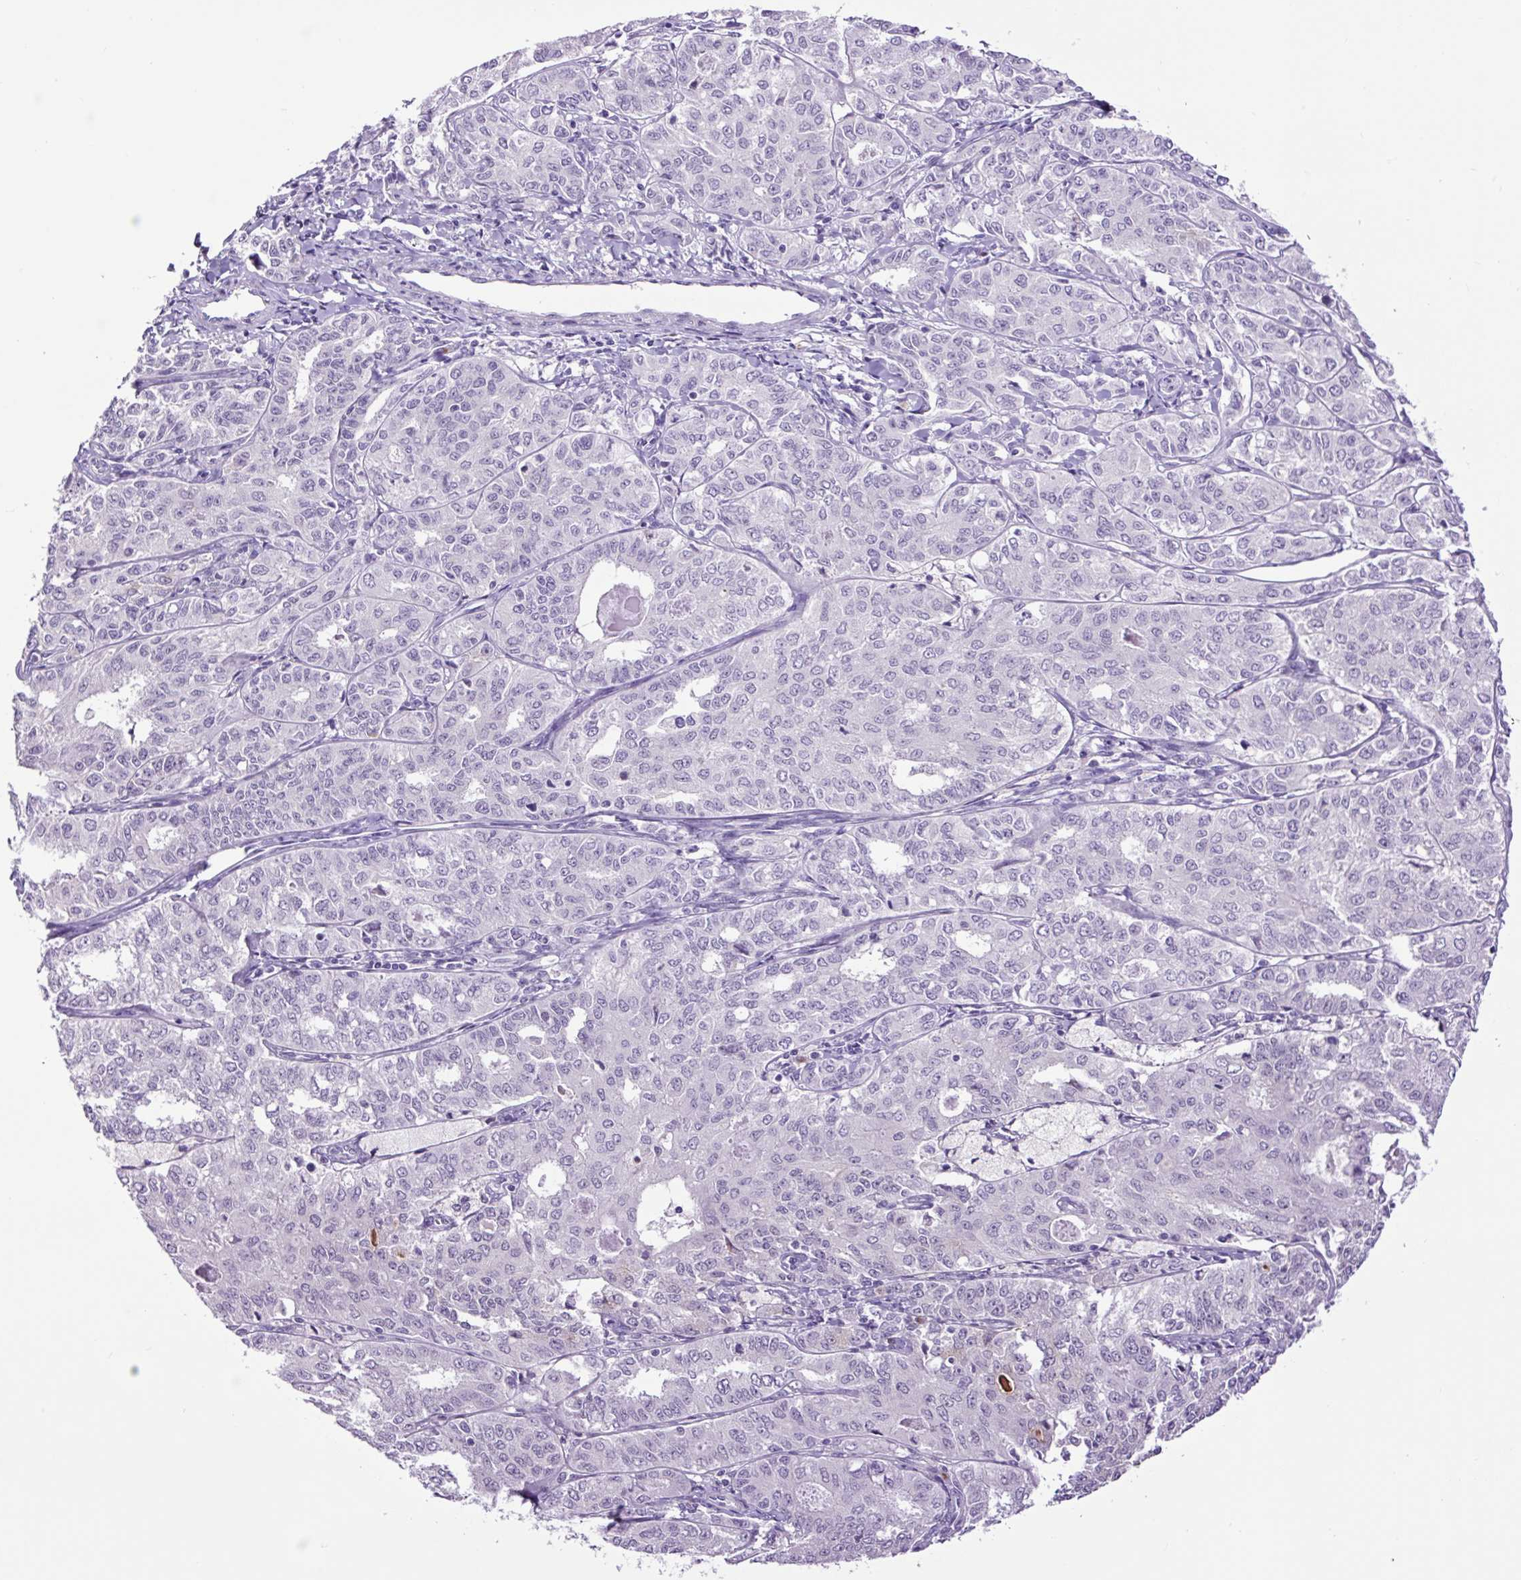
{"staining": {"intensity": "negative", "quantity": "none", "location": "none"}, "tissue": "endometrial cancer", "cell_type": "Tumor cells", "image_type": "cancer", "snomed": [{"axis": "morphology", "description": "Adenocarcinoma, NOS"}, {"axis": "topography", "description": "Endometrium"}], "caption": "This is an immunohistochemistry histopathology image of endometrial cancer (adenocarcinoma). There is no expression in tumor cells.", "gene": "MFSD3", "patient": {"sex": "female", "age": 61}}